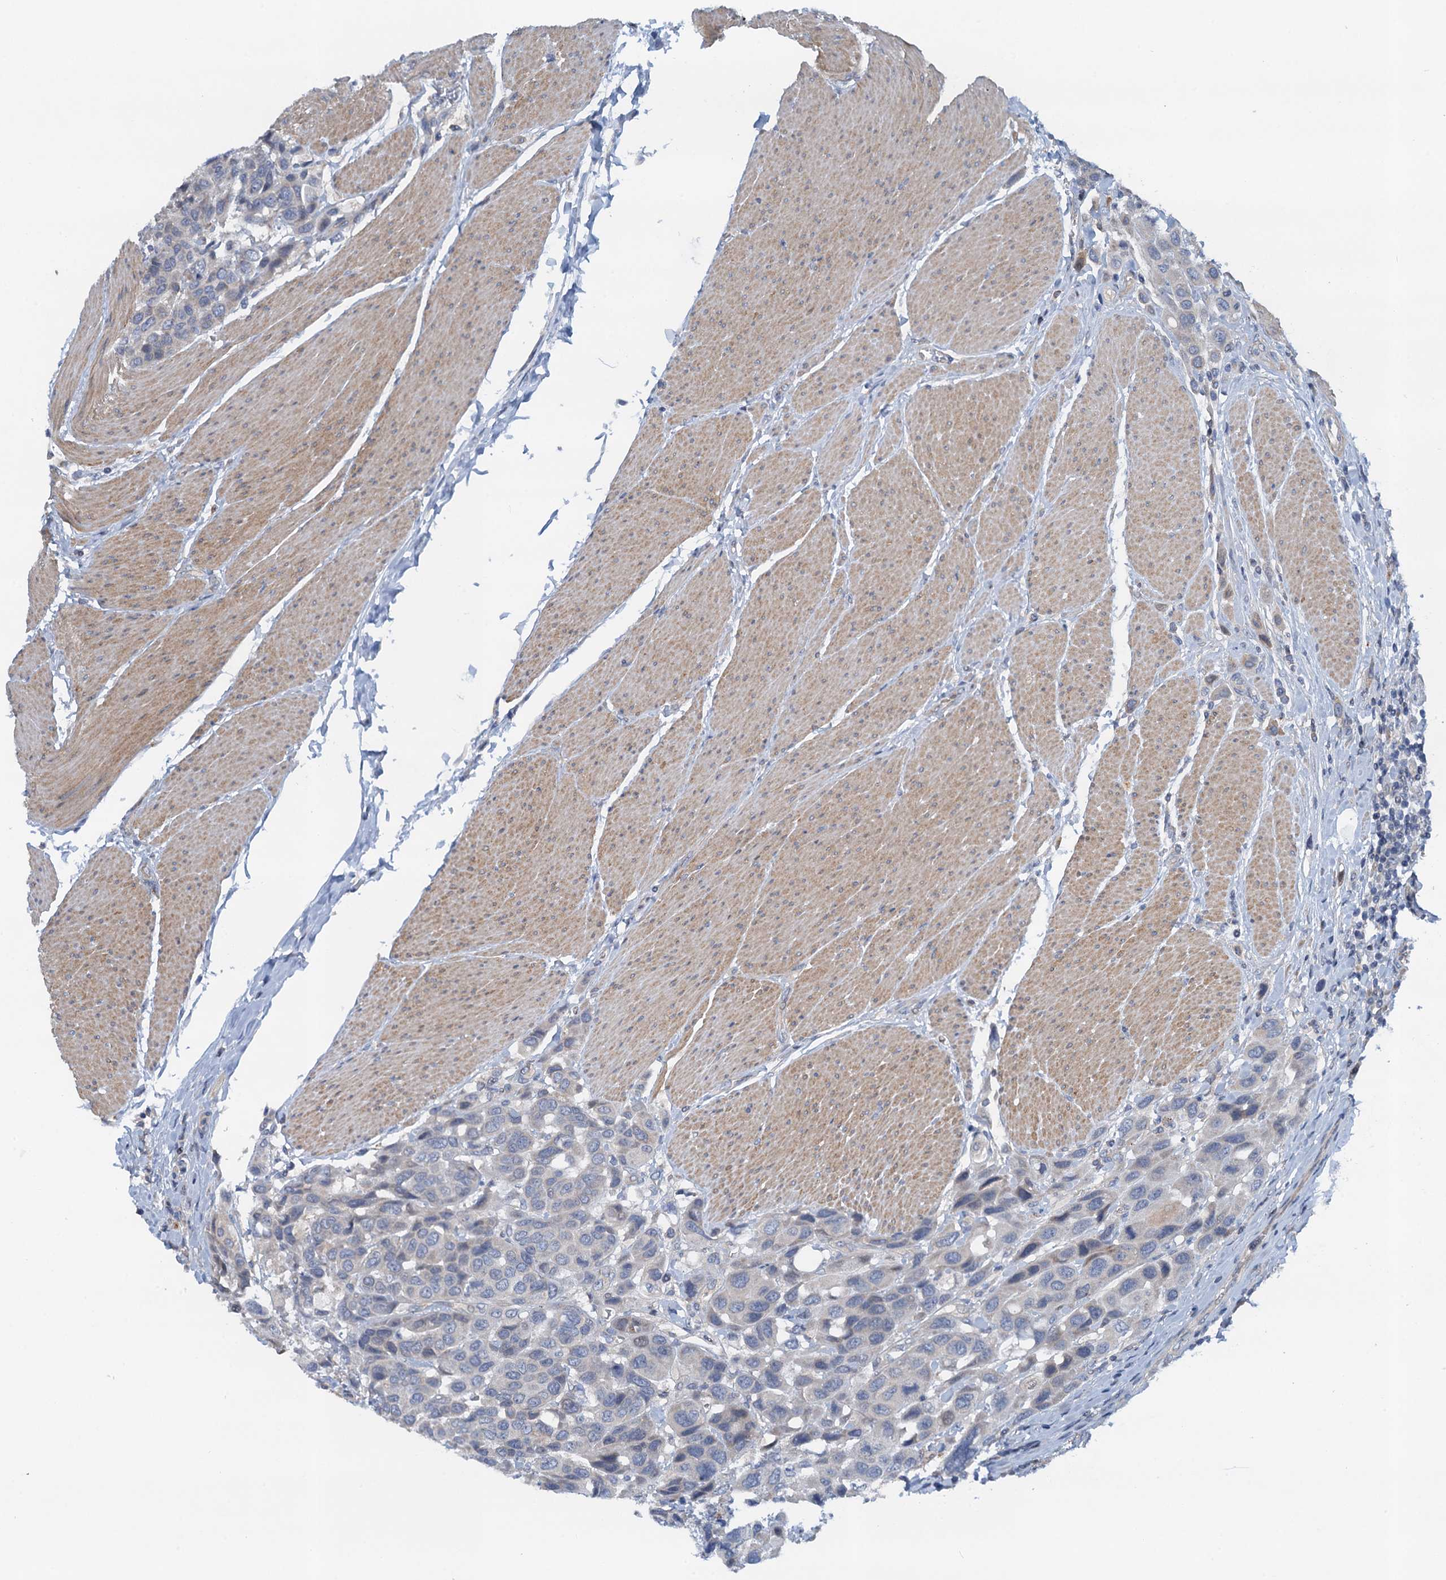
{"staining": {"intensity": "negative", "quantity": "none", "location": "none"}, "tissue": "urothelial cancer", "cell_type": "Tumor cells", "image_type": "cancer", "snomed": [{"axis": "morphology", "description": "Urothelial carcinoma, High grade"}, {"axis": "topography", "description": "Urinary bladder"}], "caption": "High power microscopy histopathology image of an immunohistochemistry (IHC) micrograph of urothelial cancer, revealing no significant expression in tumor cells.", "gene": "NBEA", "patient": {"sex": "male", "age": 50}}